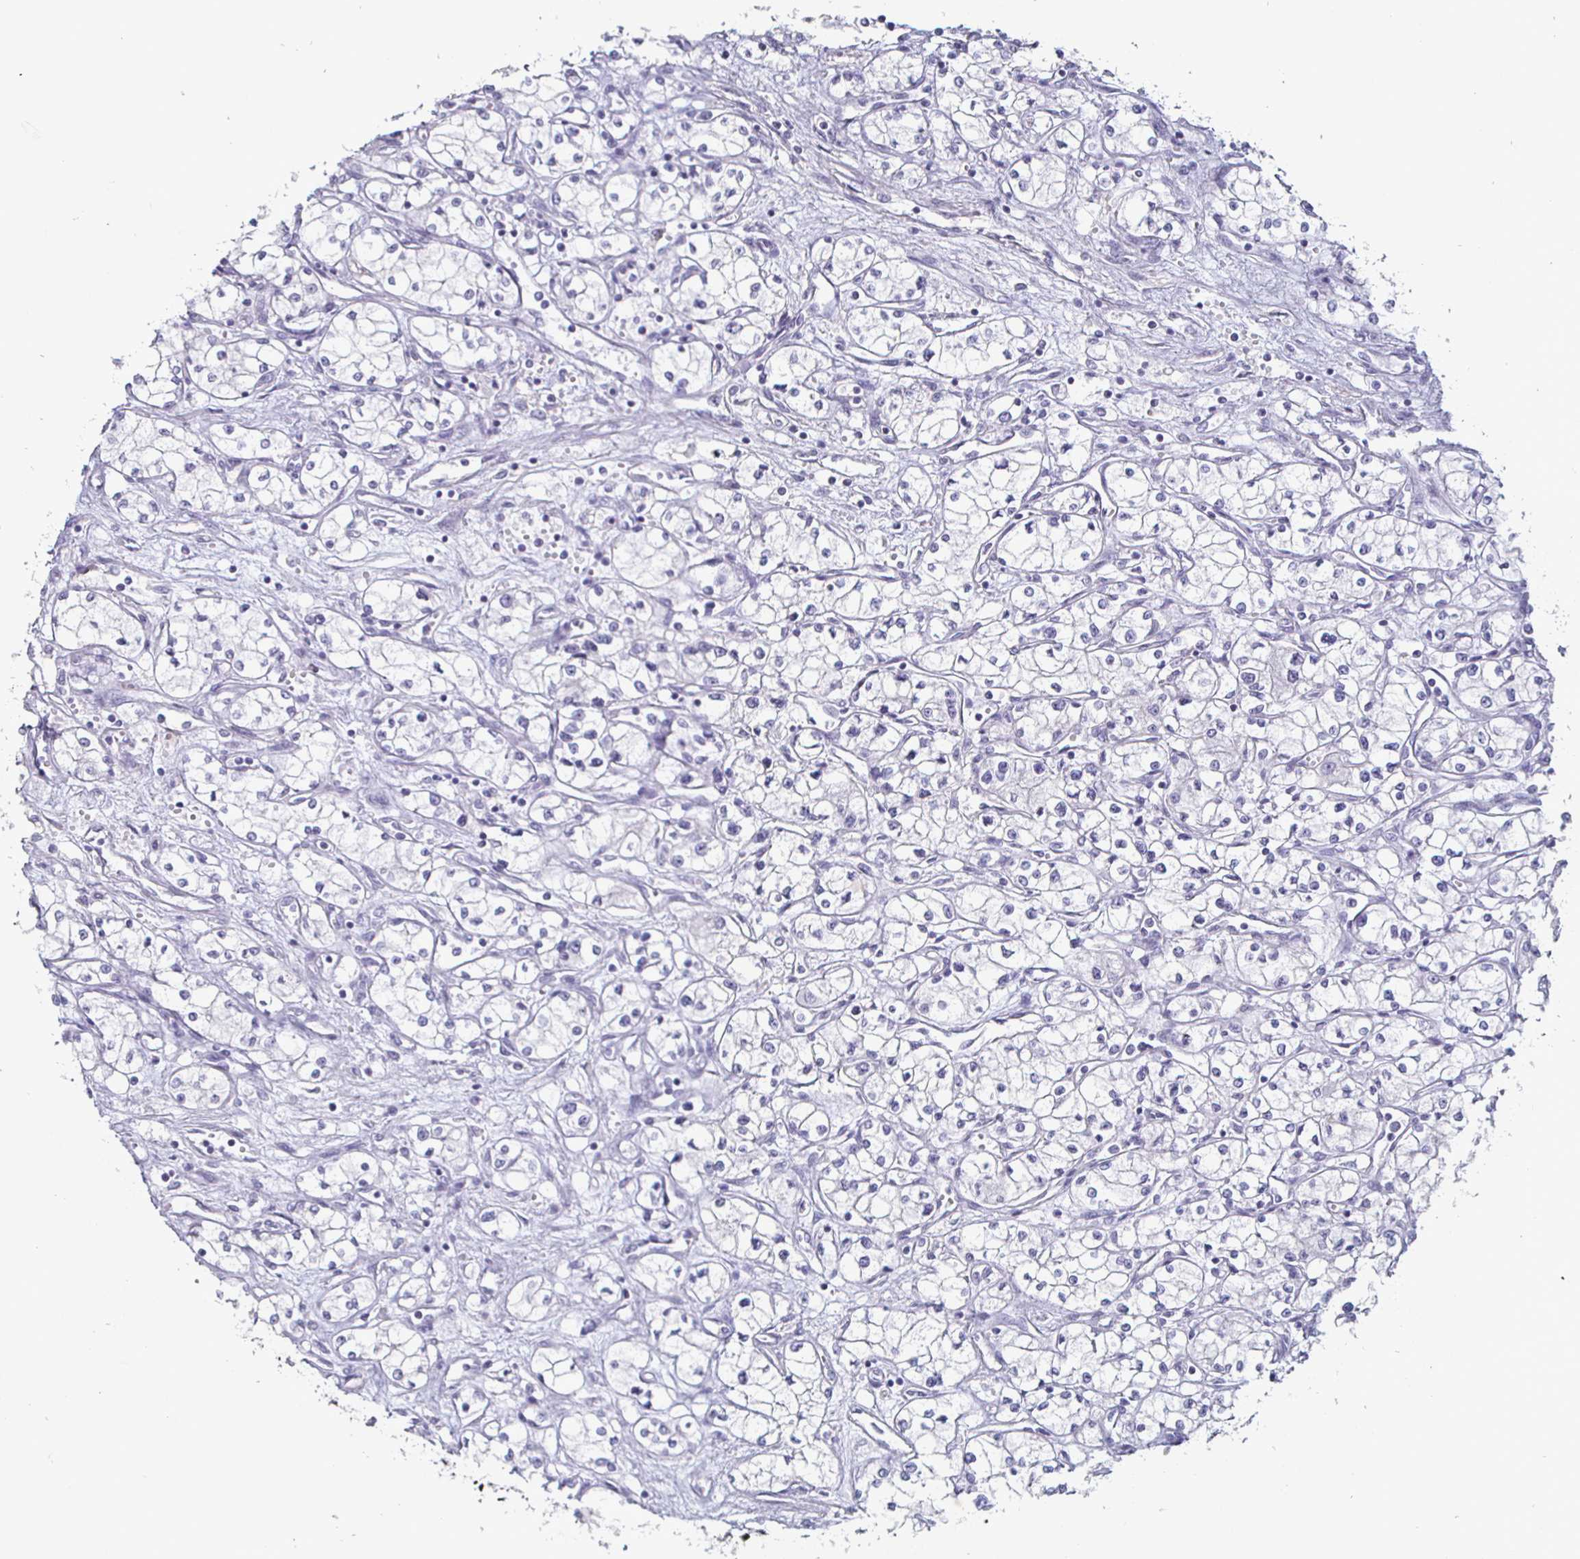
{"staining": {"intensity": "negative", "quantity": "none", "location": "none"}, "tissue": "renal cancer", "cell_type": "Tumor cells", "image_type": "cancer", "snomed": [{"axis": "morphology", "description": "Normal tissue, NOS"}, {"axis": "morphology", "description": "Adenocarcinoma, NOS"}, {"axis": "topography", "description": "Kidney"}], "caption": "Image shows no protein positivity in tumor cells of renal cancer (adenocarcinoma) tissue. The staining is performed using DAB brown chromogen with nuclei counter-stained in using hematoxylin.", "gene": "ENPP1", "patient": {"sex": "male", "age": 59}}